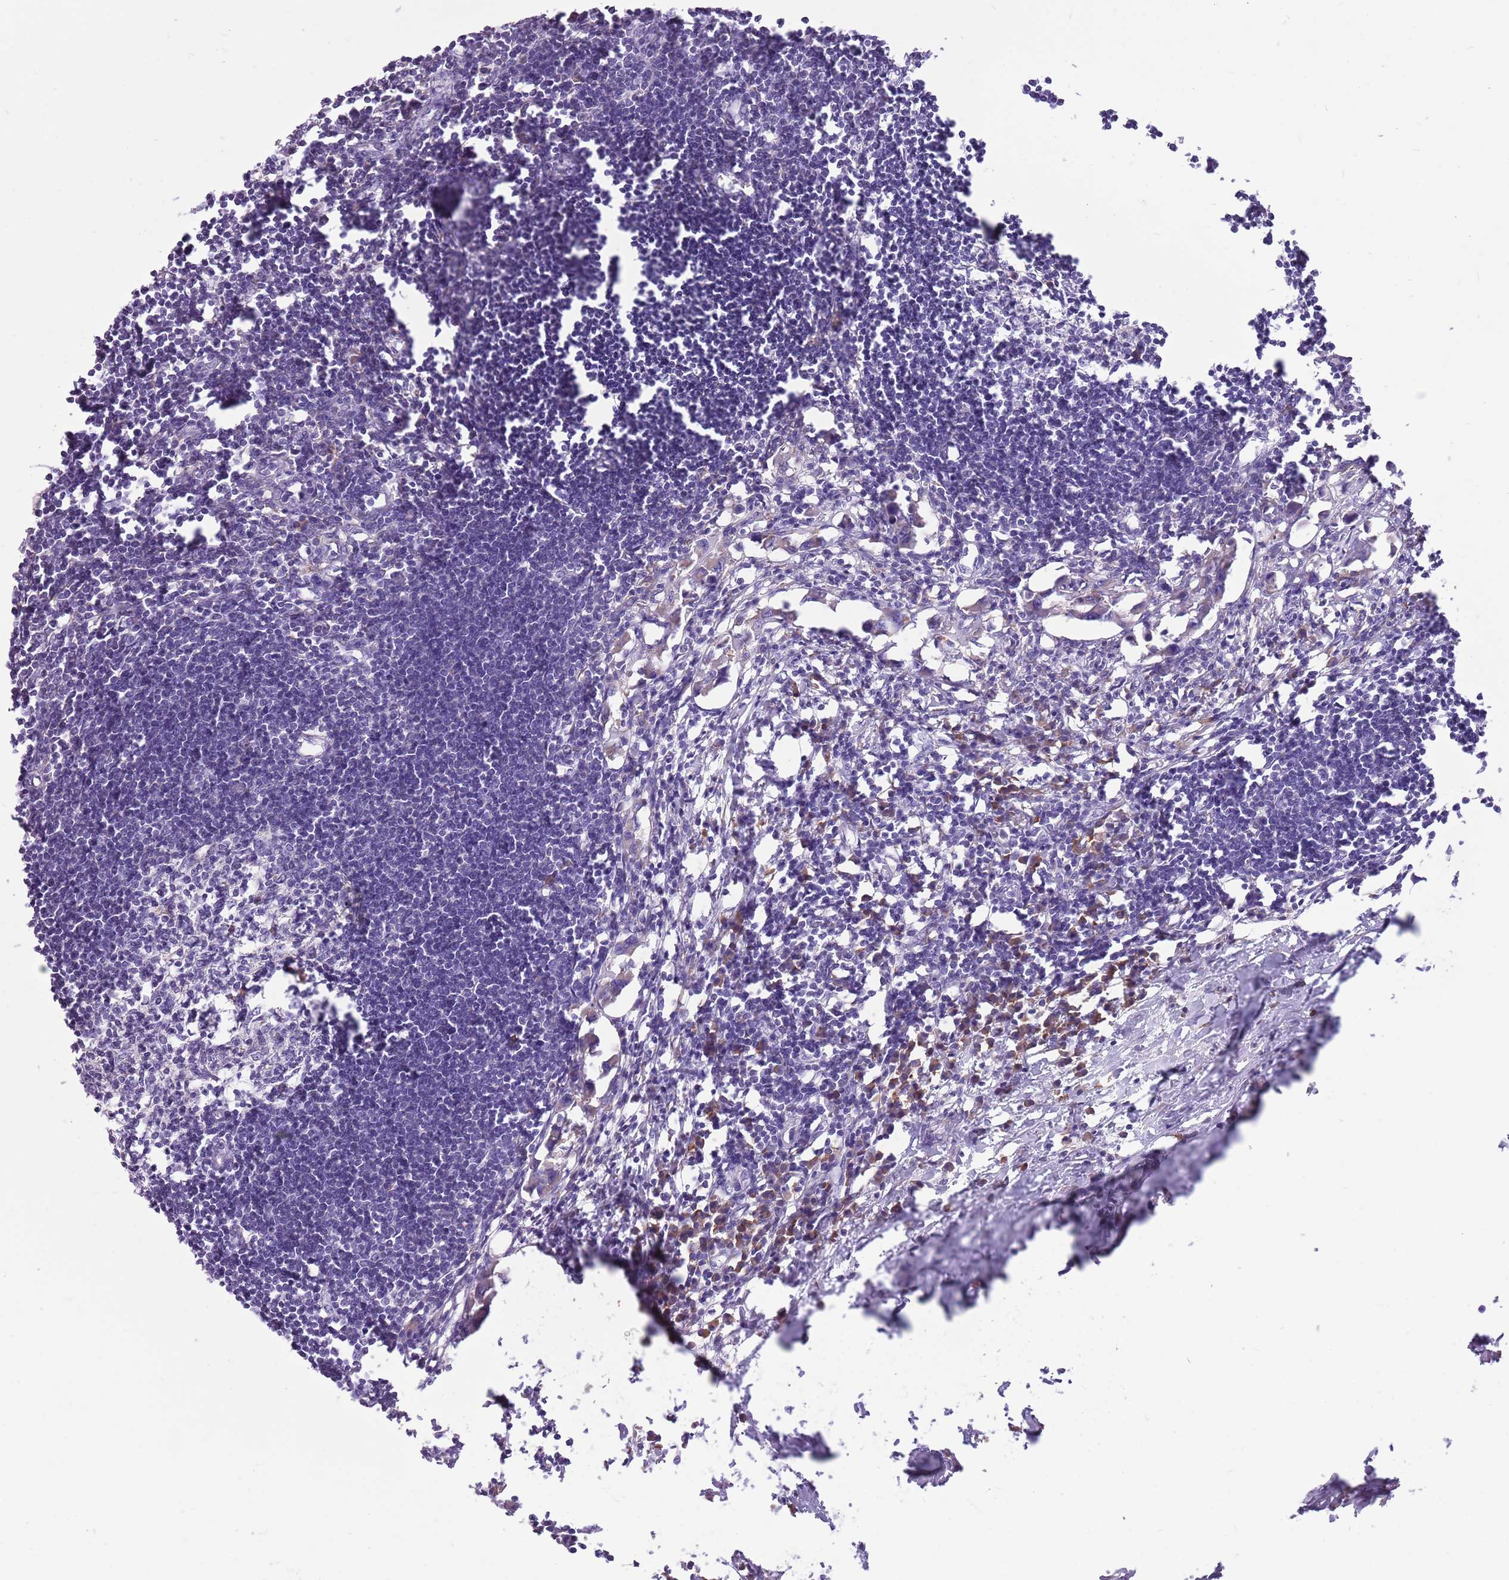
{"staining": {"intensity": "negative", "quantity": "none", "location": "none"}, "tissue": "lymph node", "cell_type": "Germinal center cells", "image_type": "normal", "snomed": [{"axis": "morphology", "description": "Normal tissue, NOS"}, {"axis": "morphology", "description": "Malignant melanoma, Metastatic site"}, {"axis": "topography", "description": "Lymph node"}], "caption": "DAB immunohistochemical staining of normal human lymph node exhibits no significant positivity in germinal center cells.", "gene": "KCTD19", "patient": {"sex": "male", "age": 41}}